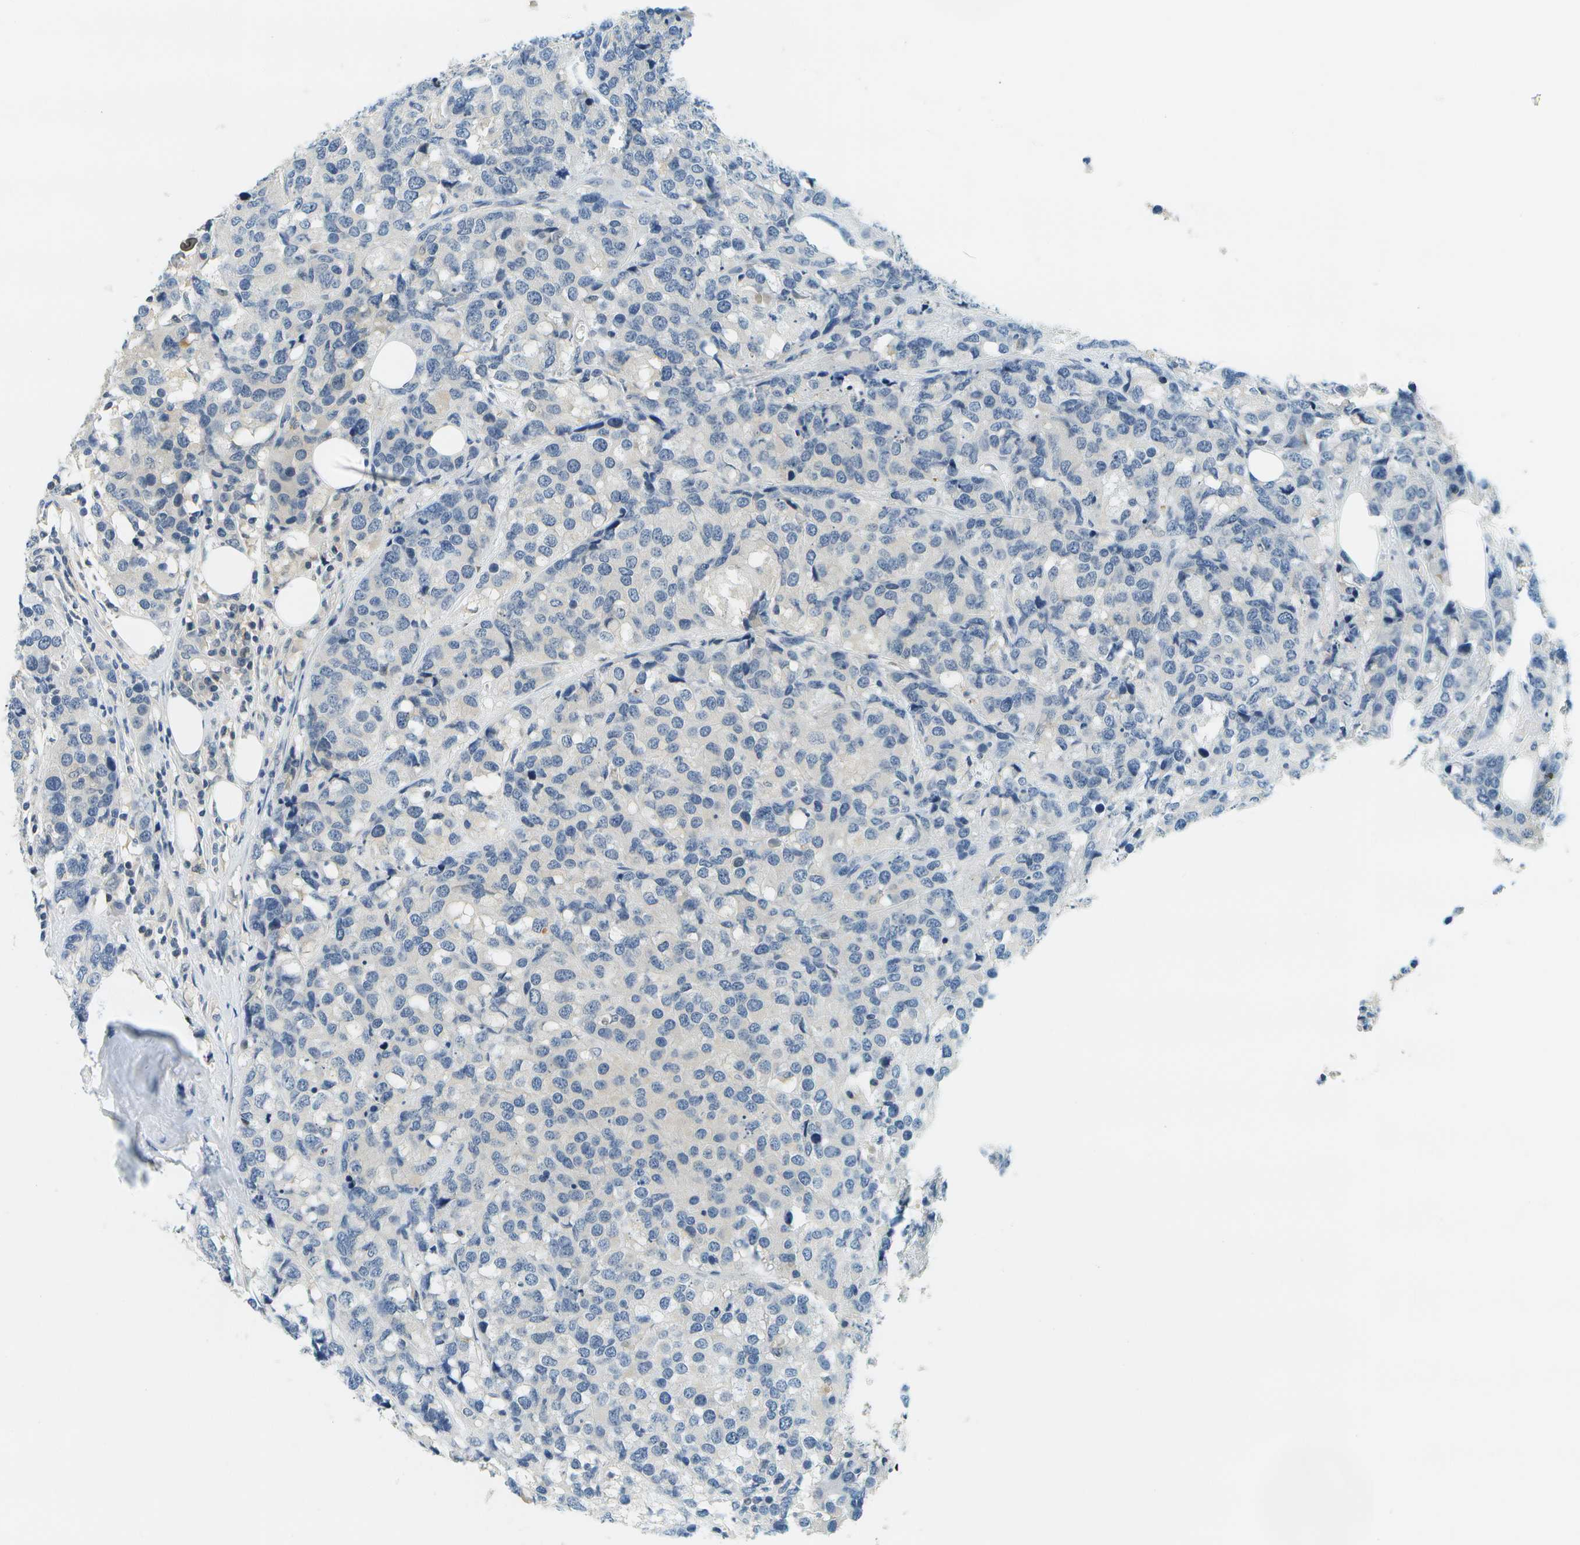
{"staining": {"intensity": "negative", "quantity": "none", "location": "none"}, "tissue": "breast cancer", "cell_type": "Tumor cells", "image_type": "cancer", "snomed": [{"axis": "morphology", "description": "Lobular carcinoma"}, {"axis": "topography", "description": "Breast"}], "caption": "DAB immunohistochemical staining of breast lobular carcinoma exhibits no significant expression in tumor cells.", "gene": "RASGRP2", "patient": {"sex": "female", "age": 59}}